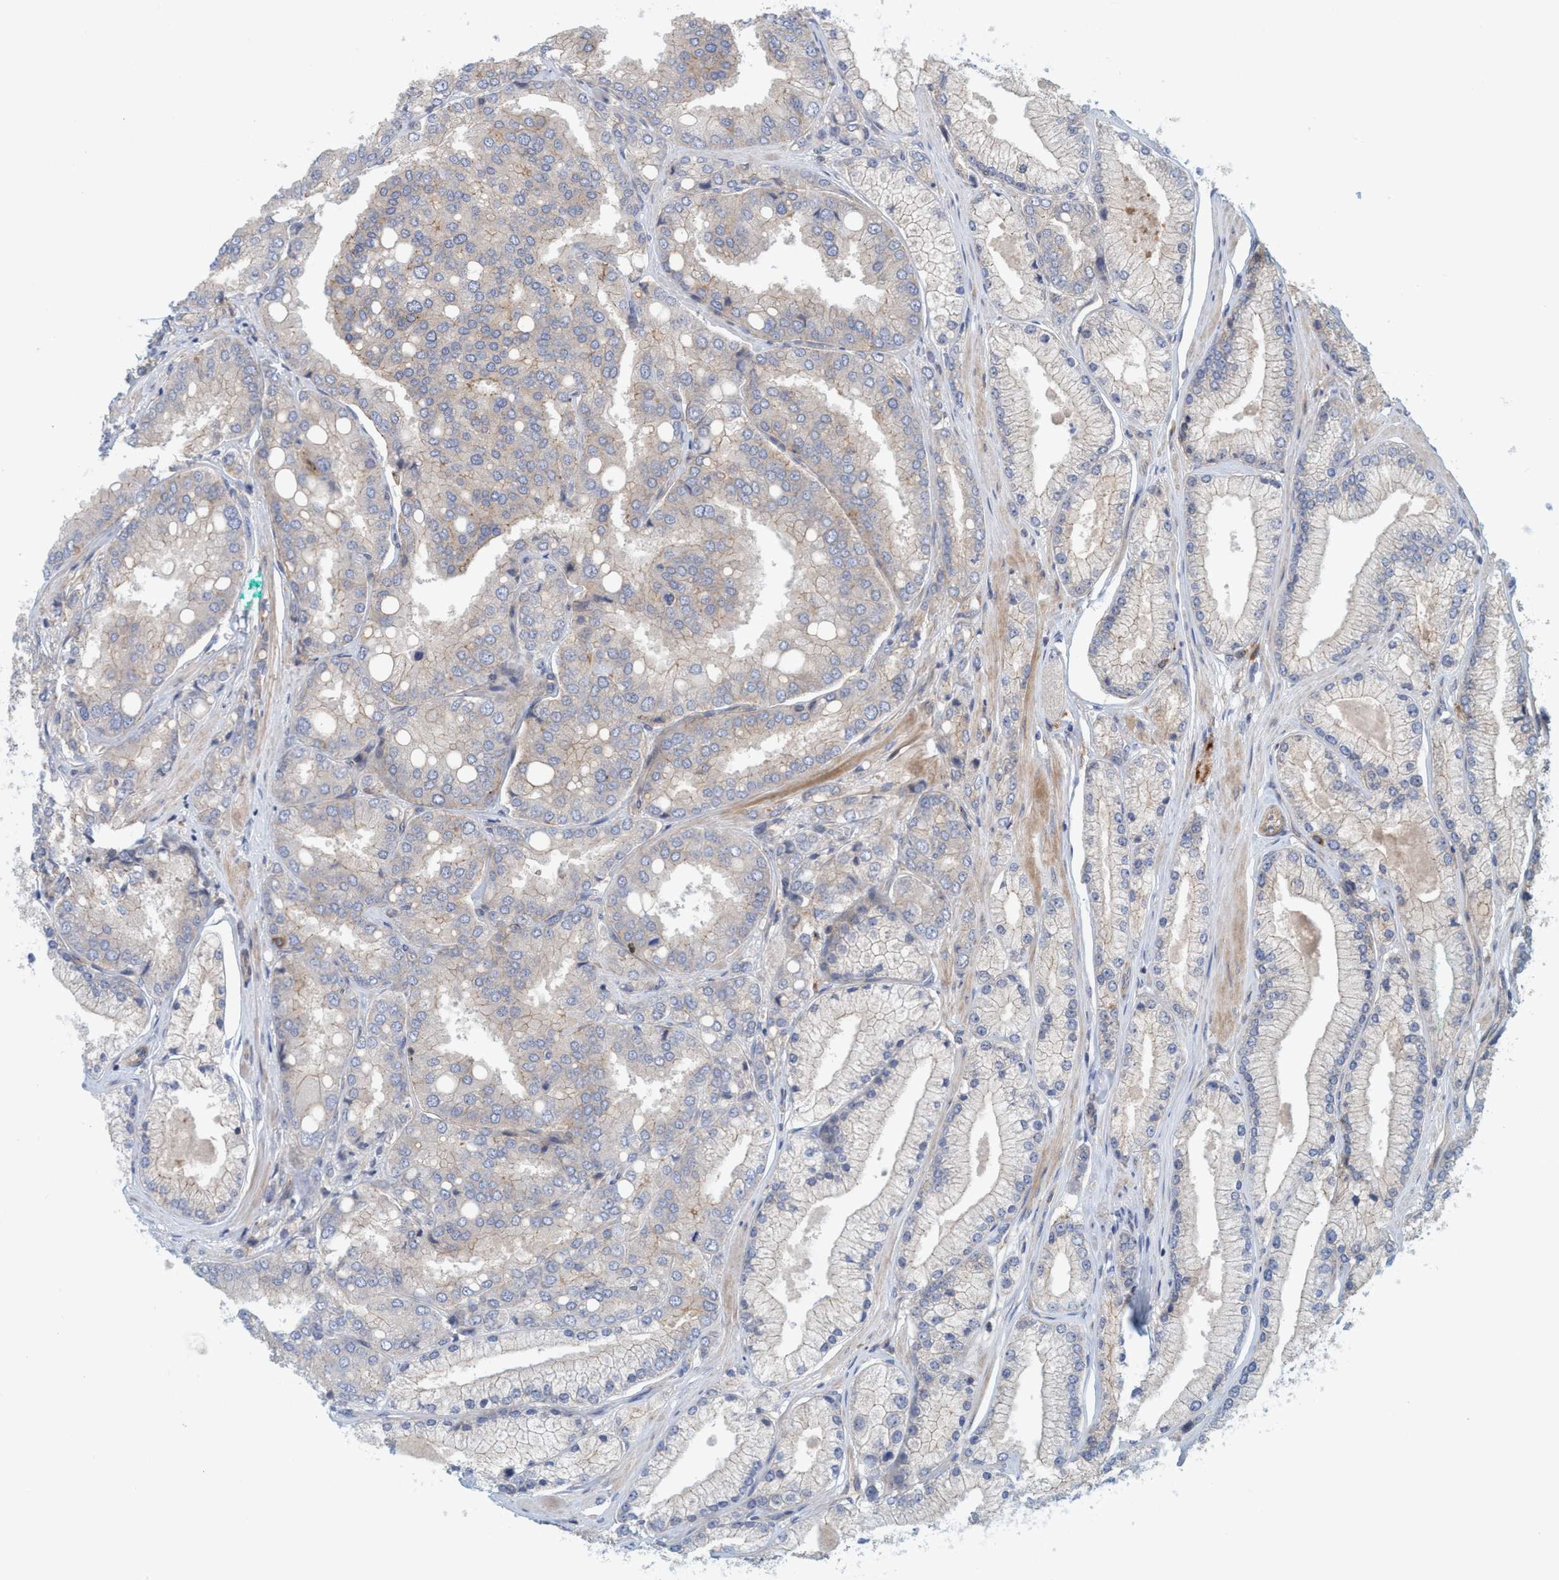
{"staining": {"intensity": "negative", "quantity": "none", "location": "none"}, "tissue": "prostate cancer", "cell_type": "Tumor cells", "image_type": "cancer", "snomed": [{"axis": "morphology", "description": "Adenocarcinoma, High grade"}, {"axis": "topography", "description": "Prostate"}], "caption": "Tumor cells are negative for protein expression in human adenocarcinoma (high-grade) (prostate).", "gene": "SPECC1", "patient": {"sex": "male", "age": 50}}